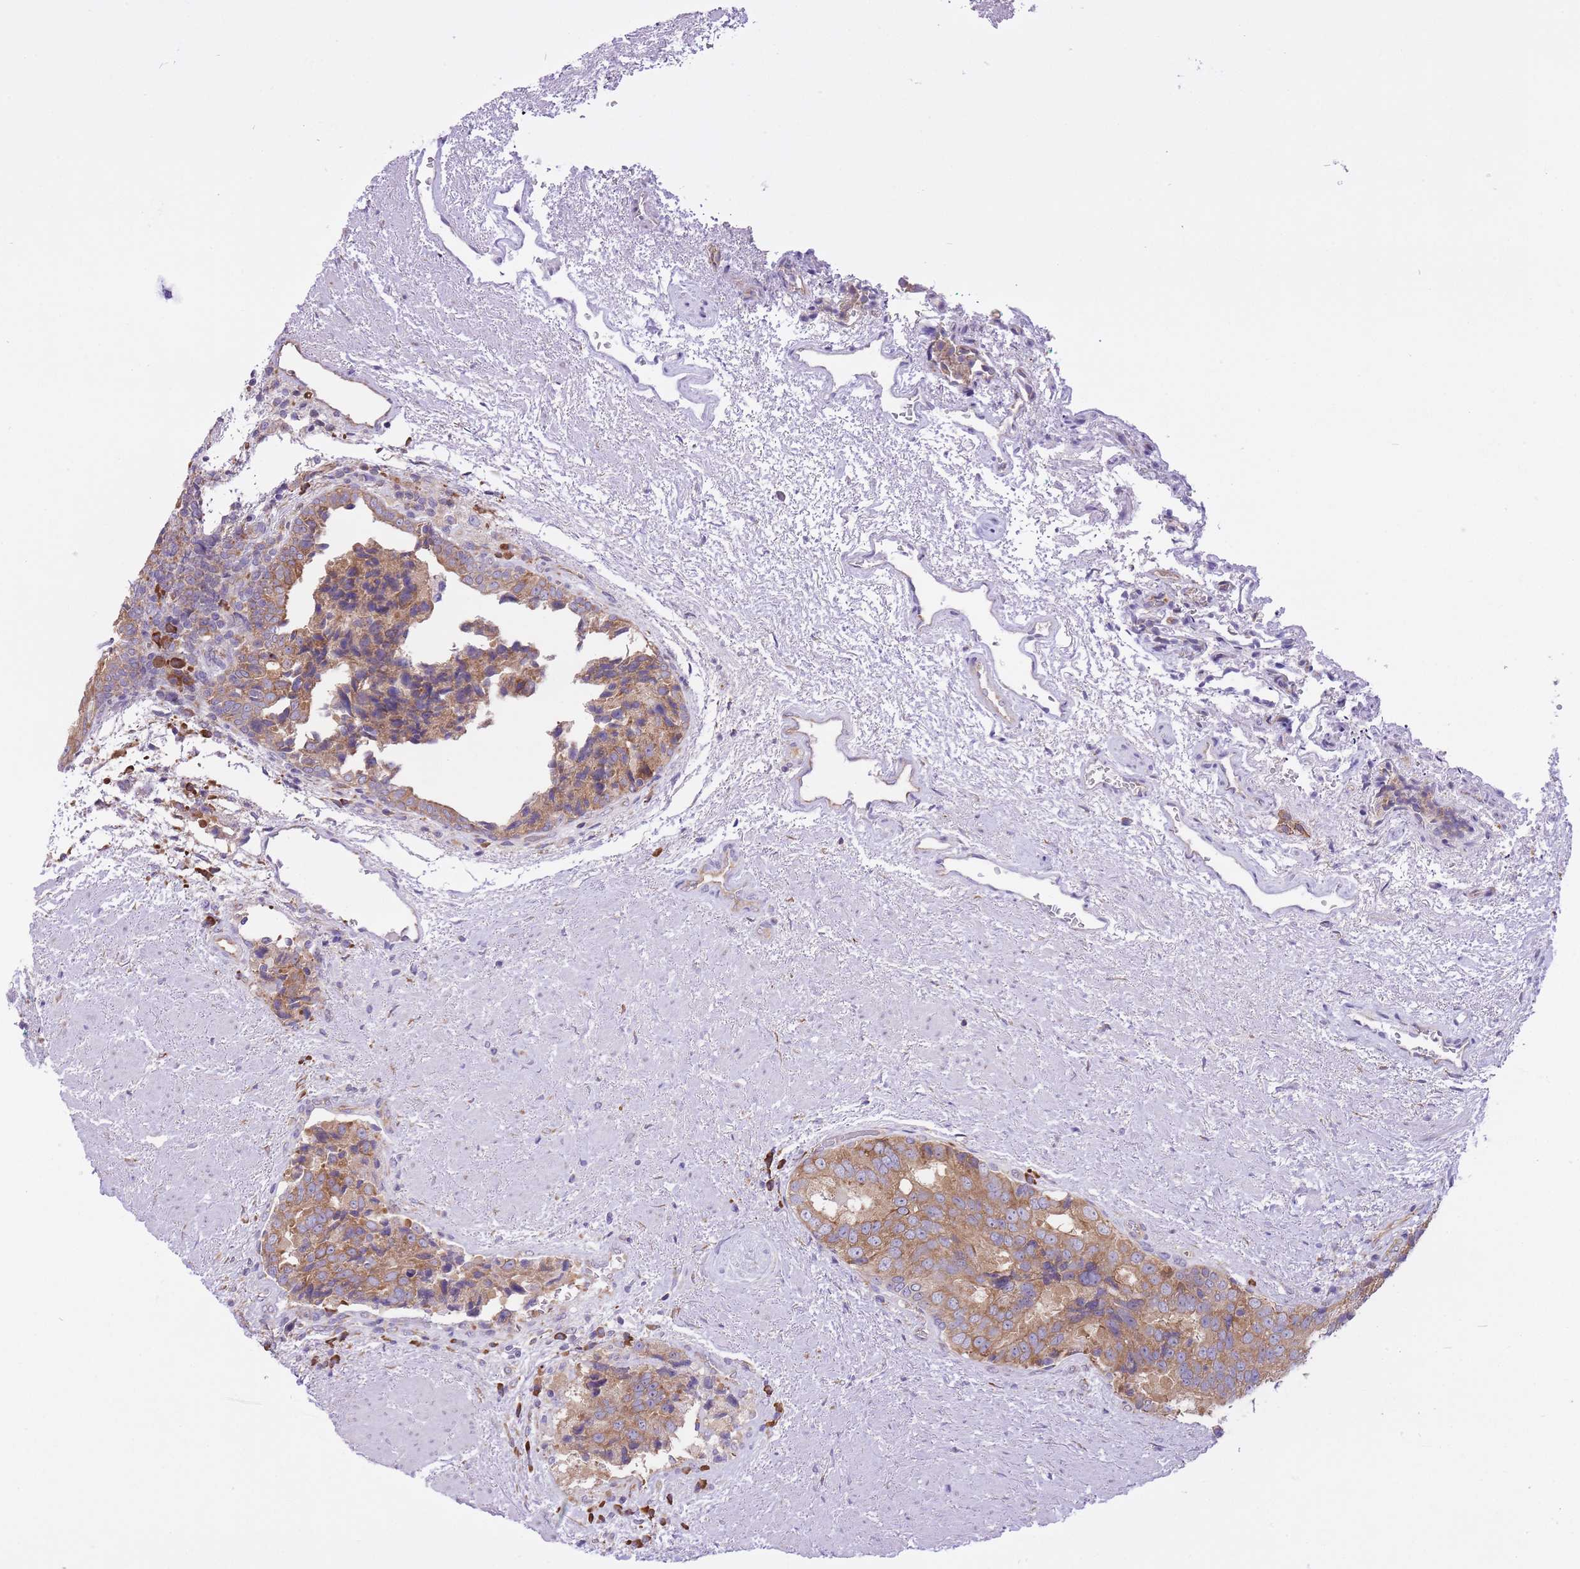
{"staining": {"intensity": "moderate", "quantity": ">75%", "location": "cytoplasmic/membranous"}, "tissue": "prostate cancer", "cell_type": "Tumor cells", "image_type": "cancer", "snomed": [{"axis": "morphology", "description": "Adenocarcinoma, High grade"}, {"axis": "topography", "description": "Prostate"}], "caption": "Adenocarcinoma (high-grade) (prostate) tissue demonstrates moderate cytoplasmic/membranous staining in approximately >75% of tumor cells (Brightfield microscopy of DAB IHC at high magnification).", "gene": "ZNF501", "patient": {"sex": "male", "age": 70}}